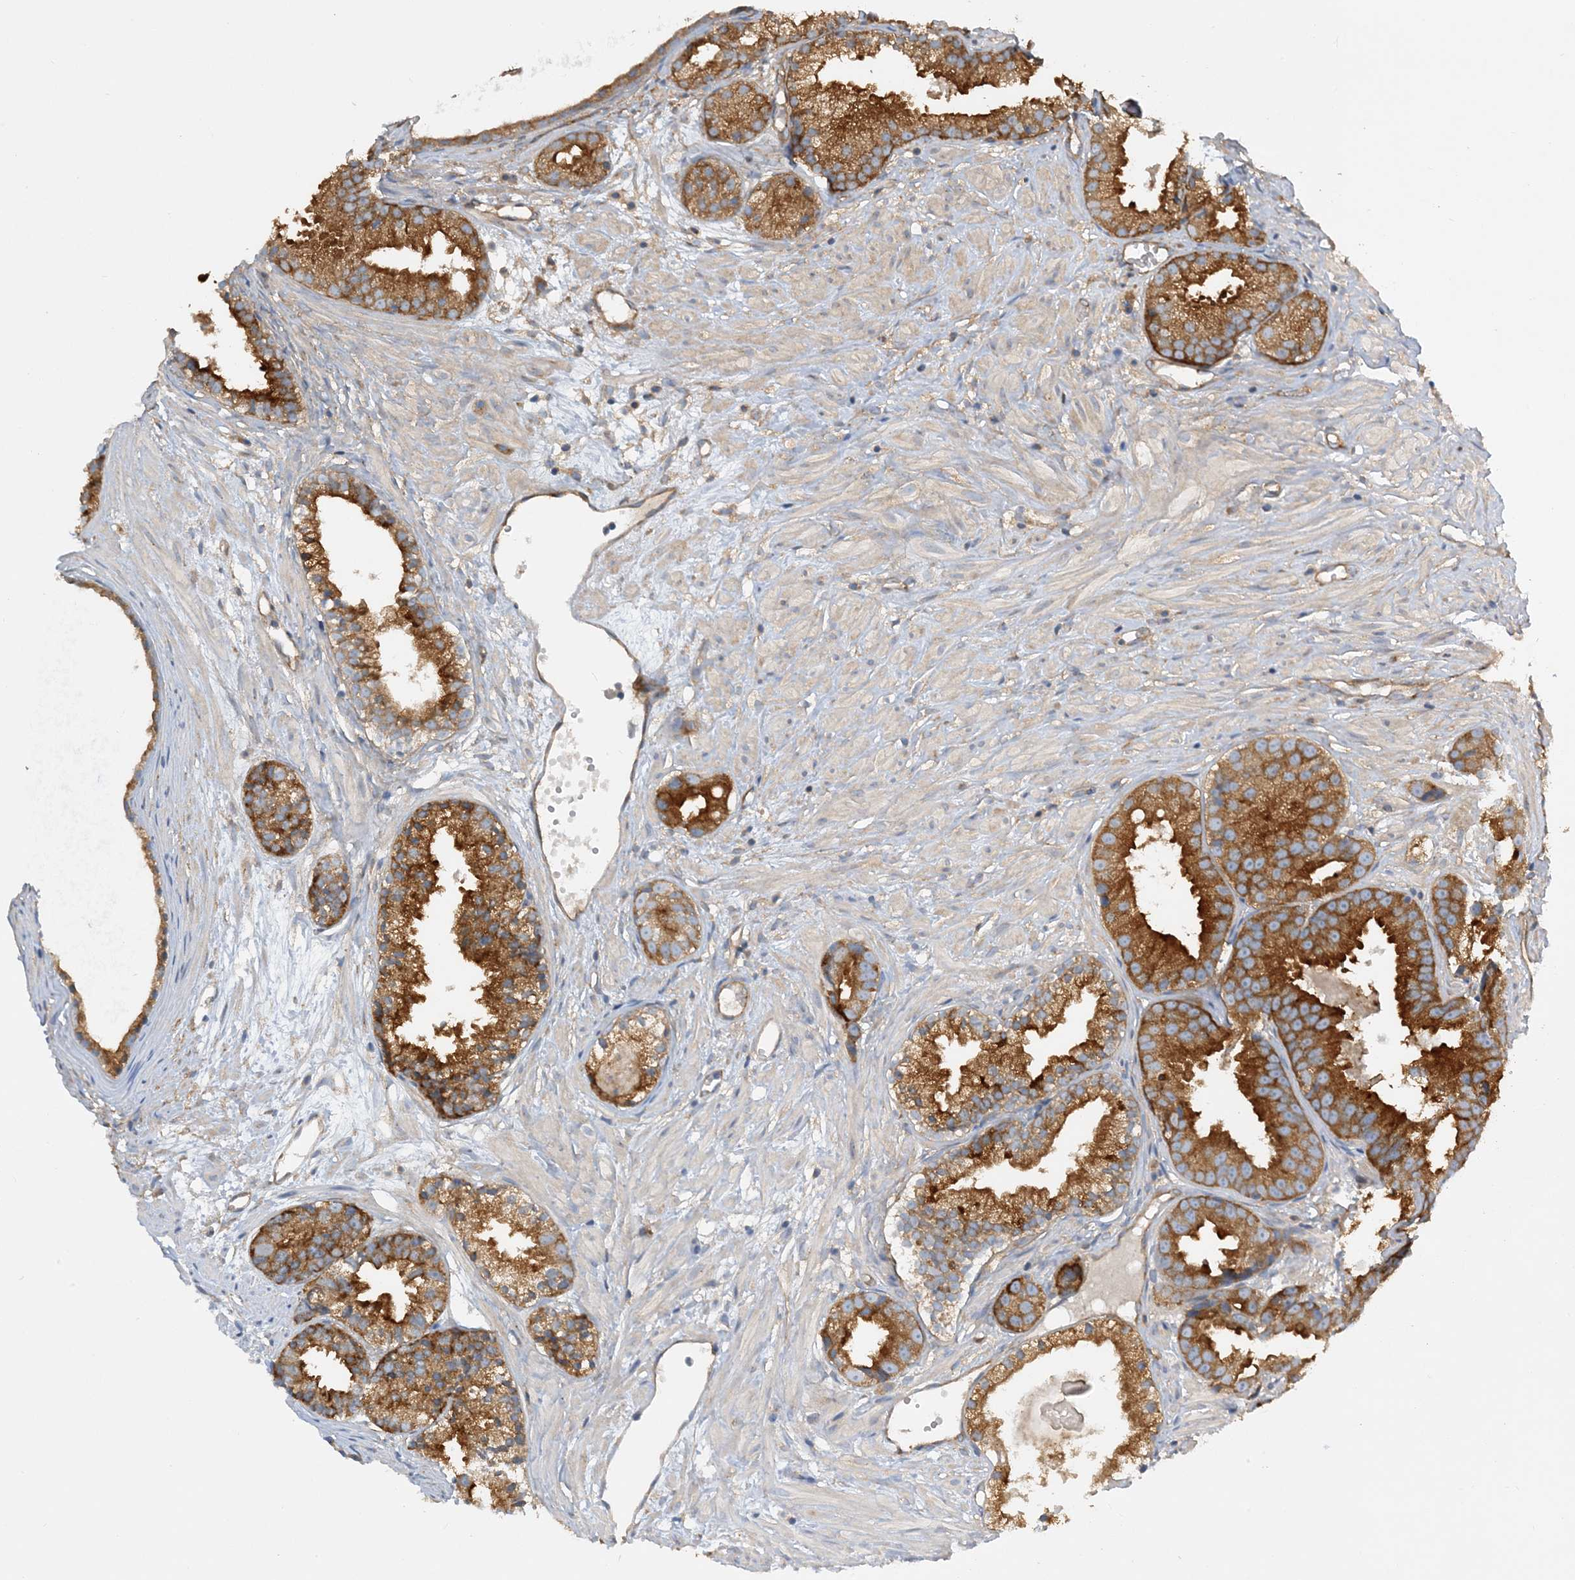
{"staining": {"intensity": "strong", "quantity": ">75%", "location": "cytoplasmic/membranous"}, "tissue": "prostate cancer", "cell_type": "Tumor cells", "image_type": "cancer", "snomed": [{"axis": "morphology", "description": "Adenocarcinoma, Medium grade"}, {"axis": "topography", "description": "Prostate"}], "caption": "About >75% of tumor cells in human prostate cancer demonstrate strong cytoplasmic/membranous protein positivity as visualized by brown immunohistochemical staining.", "gene": "SIDT1", "patient": {"sex": "male", "age": 88}}